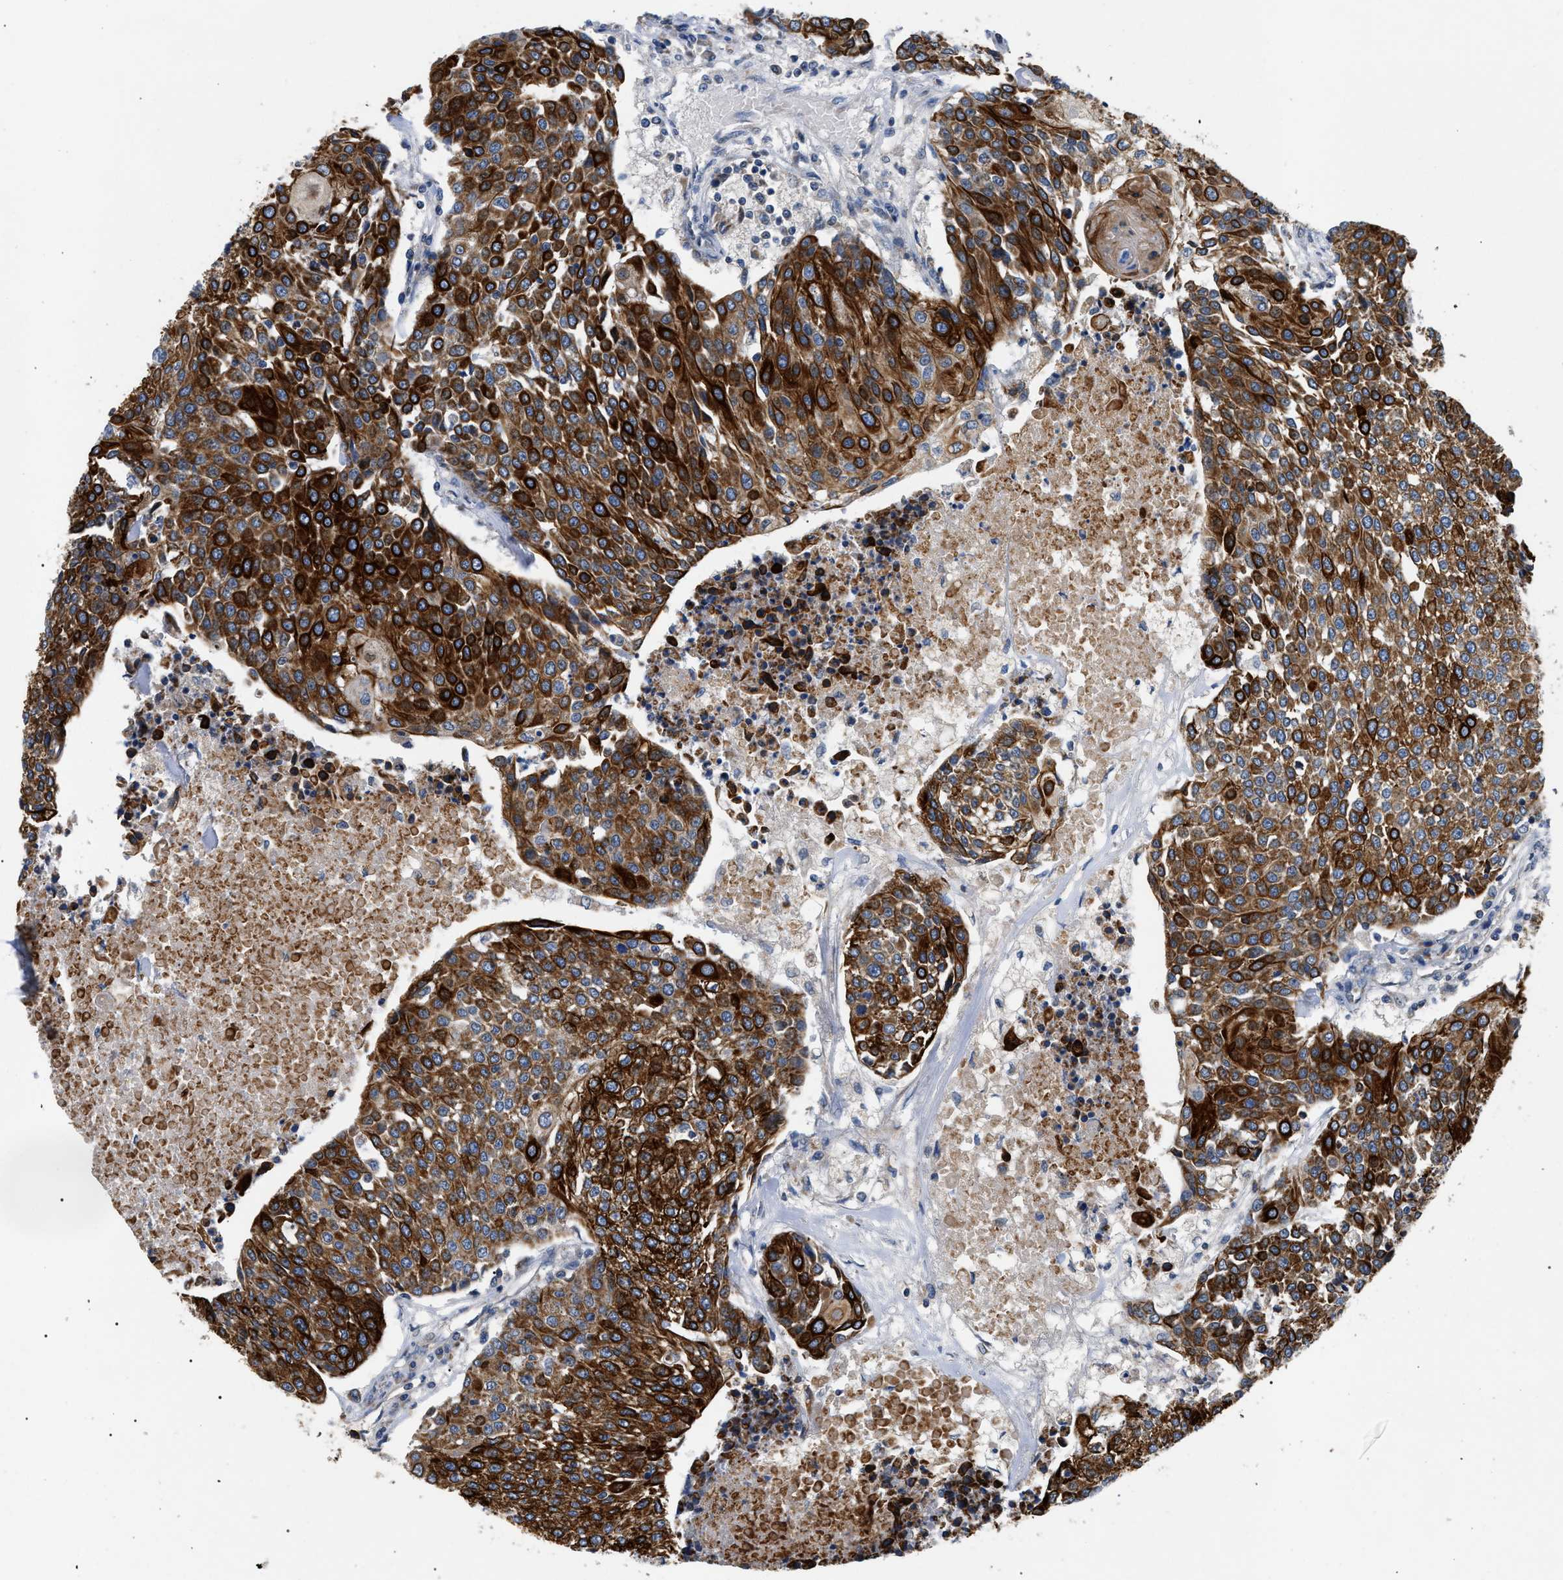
{"staining": {"intensity": "strong", "quantity": ">75%", "location": "cytoplasmic/membranous"}, "tissue": "urothelial cancer", "cell_type": "Tumor cells", "image_type": "cancer", "snomed": [{"axis": "morphology", "description": "Urothelial carcinoma, High grade"}, {"axis": "topography", "description": "Urinary bladder"}], "caption": "Immunohistochemistry (IHC) of urothelial cancer displays high levels of strong cytoplasmic/membranous positivity in approximately >75% of tumor cells.", "gene": "TOMM6", "patient": {"sex": "female", "age": 85}}